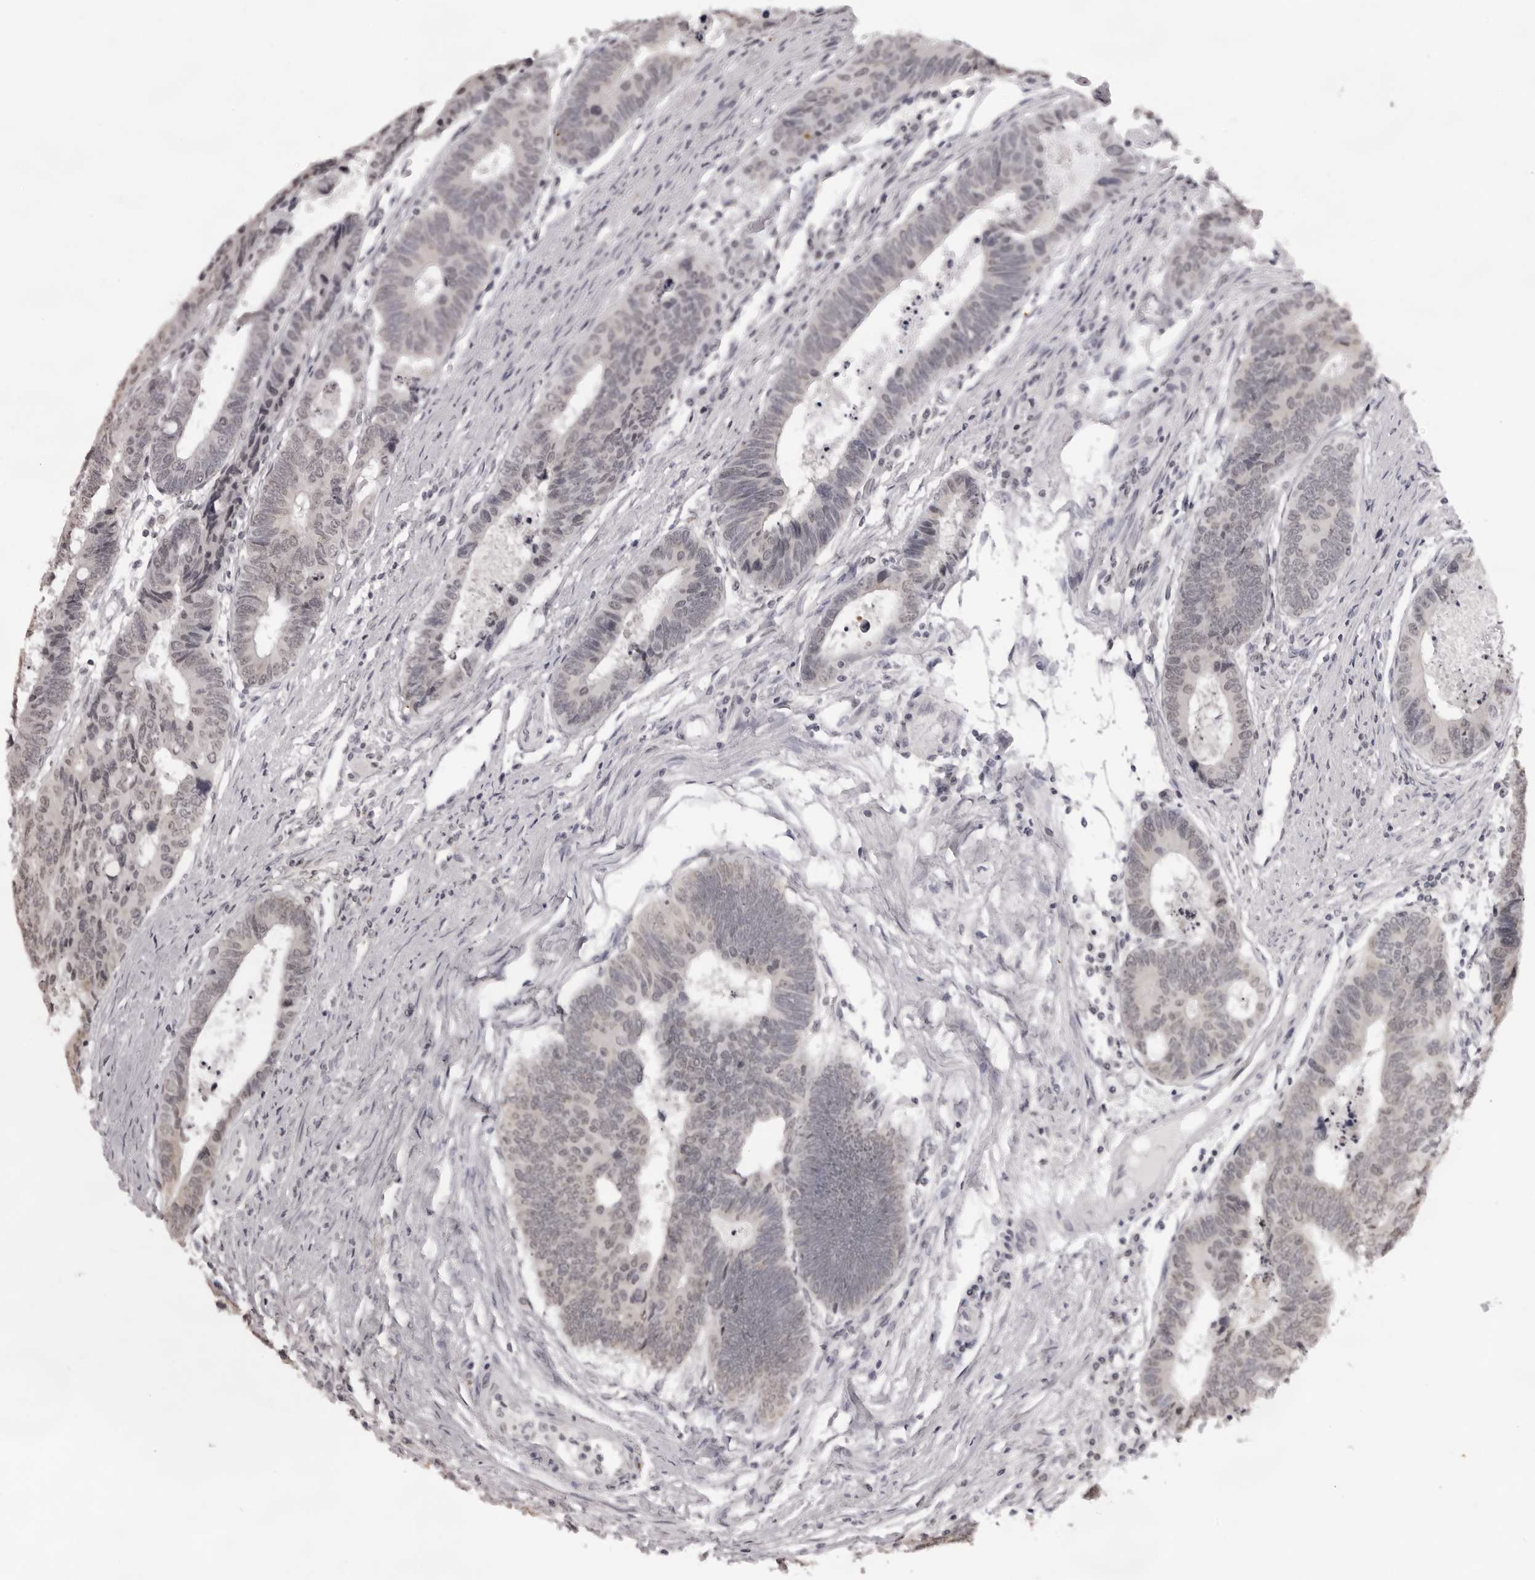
{"staining": {"intensity": "negative", "quantity": "none", "location": "none"}, "tissue": "colorectal cancer", "cell_type": "Tumor cells", "image_type": "cancer", "snomed": [{"axis": "morphology", "description": "Adenocarcinoma, NOS"}, {"axis": "topography", "description": "Rectum"}], "caption": "High power microscopy histopathology image of an IHC image of adenocarcinoma (colorectal), revealing no significant expression in tumor cells.", "gene": "NTM", "patient": {"sex": "male", "age": 84}}